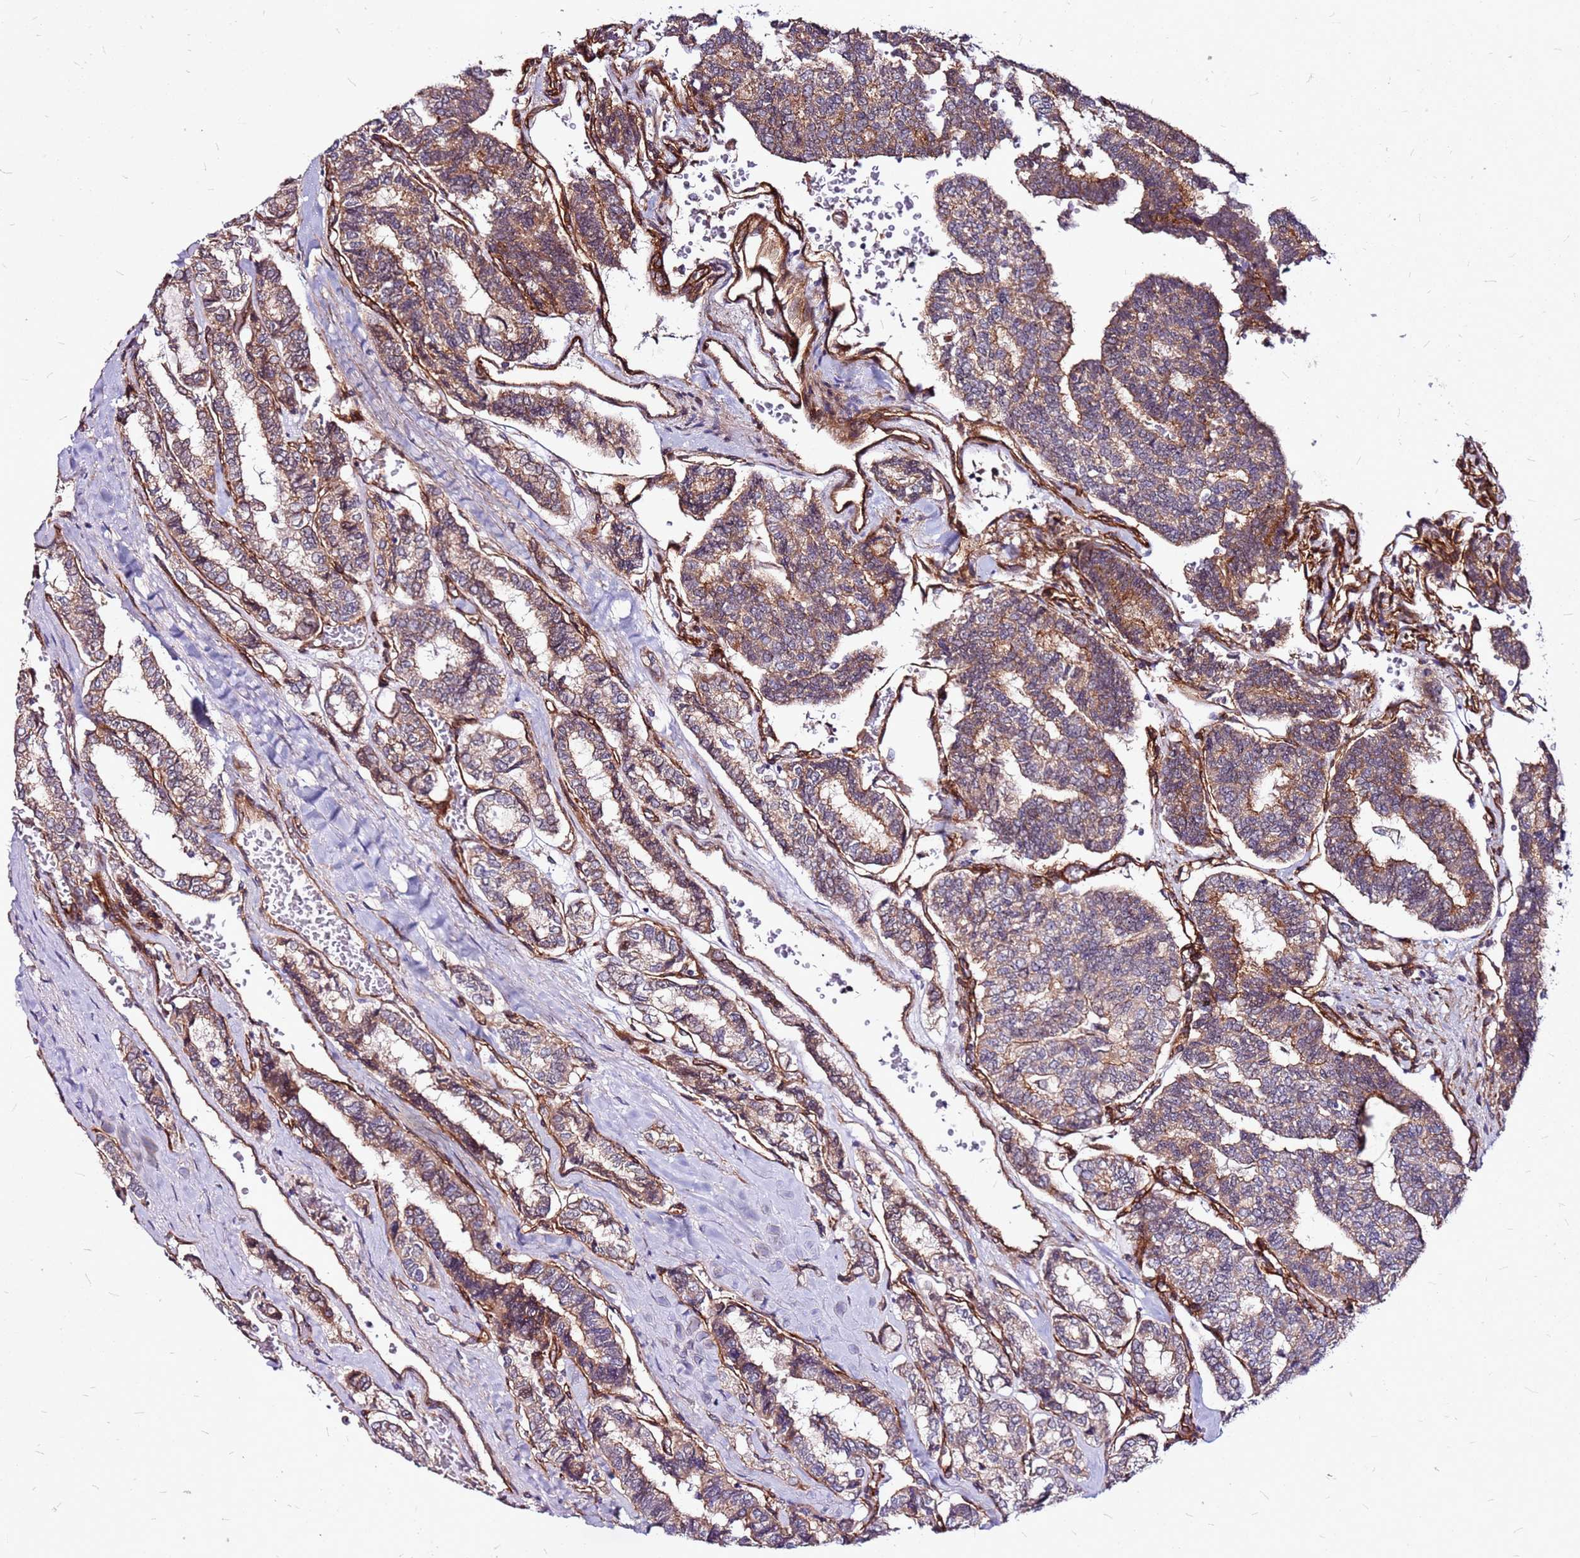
{"staining": {"intensity": "moderate", "quantity": ">75%", "location": "cytoplasmic/membranous"}, "tissue": "thyroid cancer", "cell_type": "Tumor cells", "image_type": "cancer", "snomed": [{"axis": "morphology", "description": "Papillary adenocarcinoma, NOS"}, {"axis": "topography", "description": "Thyroid gland"}], "caption": "High-magnification brightfield microscopy of thyroid papillary adenocarcinoma stained with DAB (brown) and counterstained with hematoxylin (blue). tumor cells exhibit moderate cytoplasmic/membranous expression is appreciated in approximately>75% of cells.", "gene": "TOPAZ1", "patient": {"sex": "female", "age": 35}}